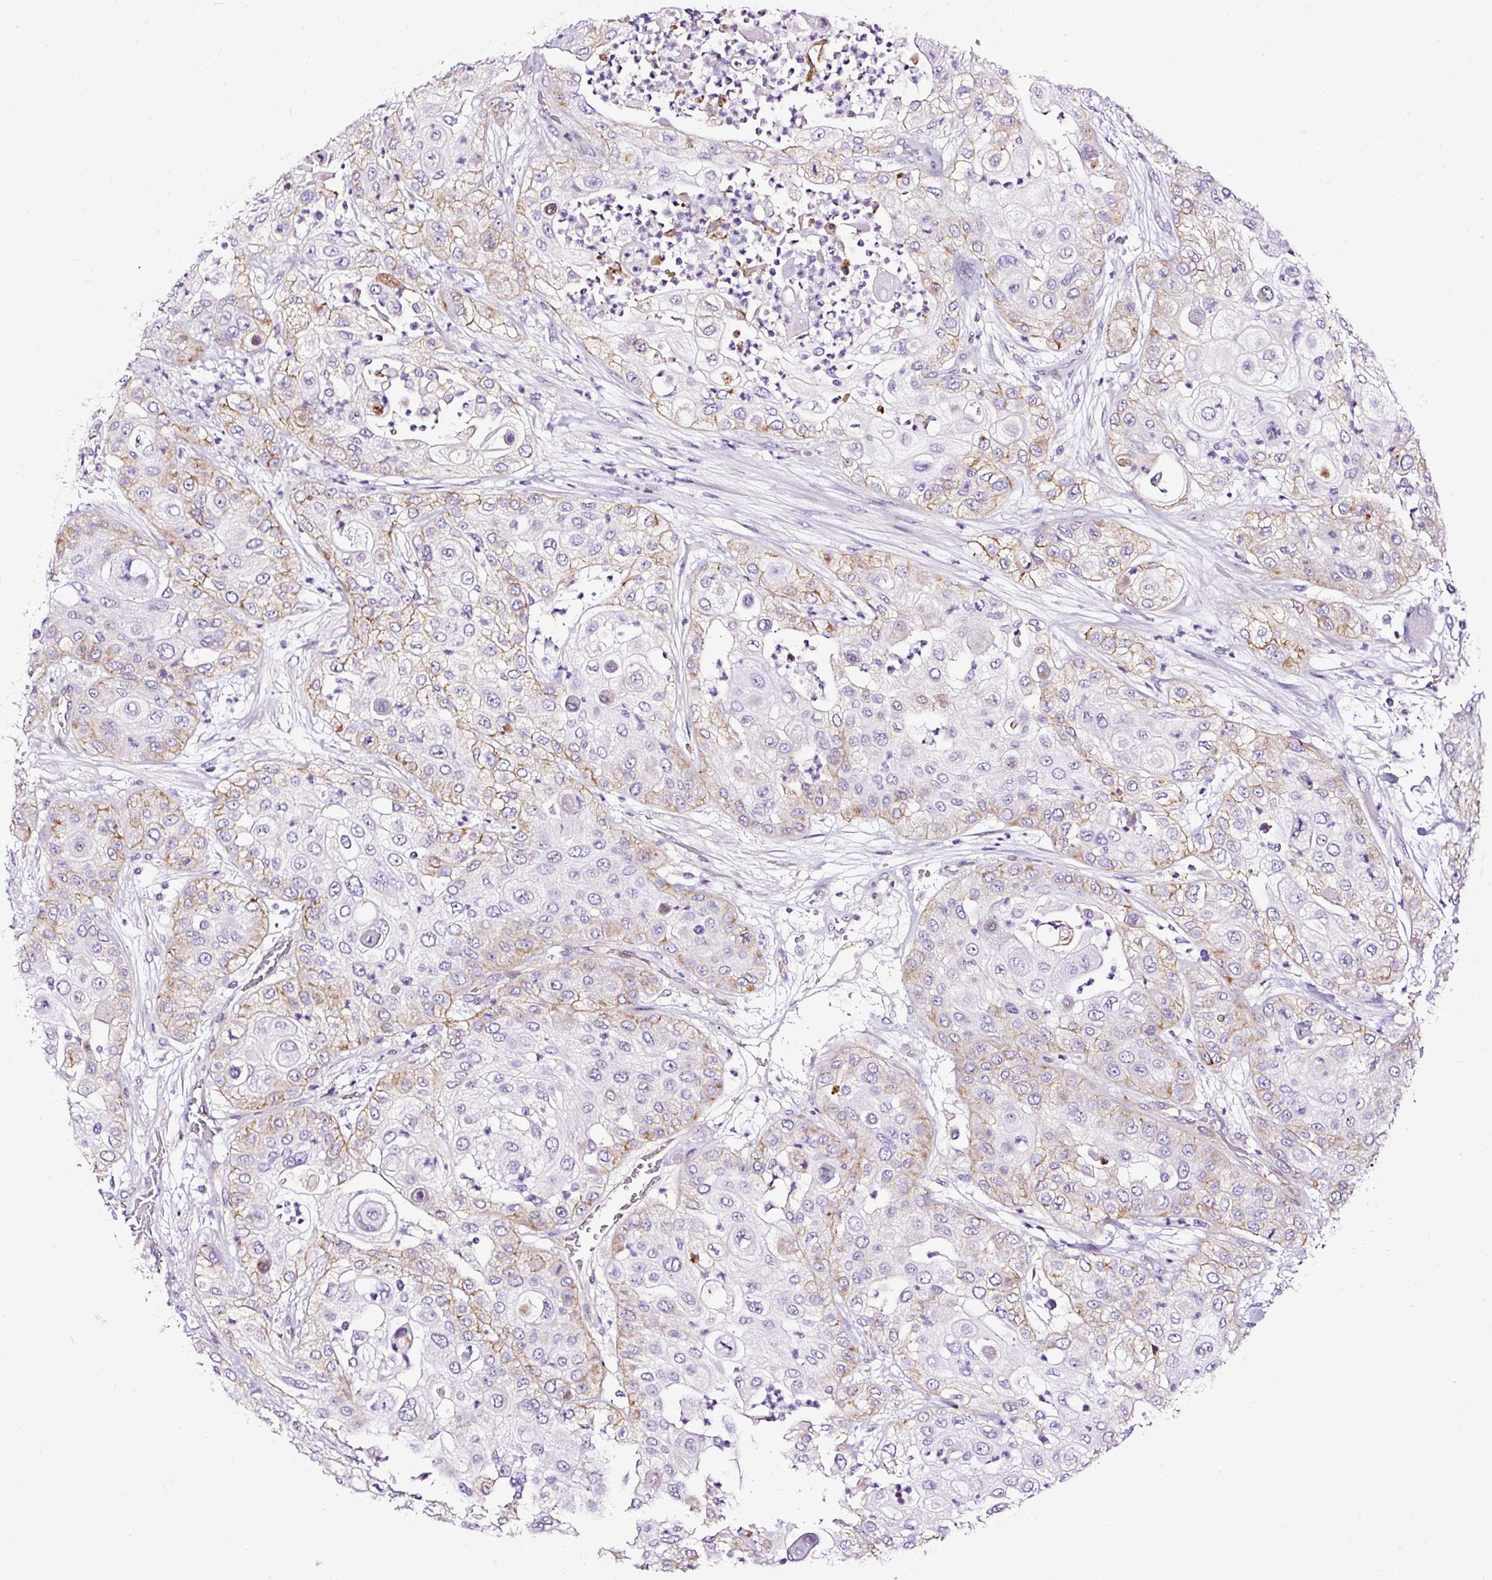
{"staining": {"intensity": "weak", "quantity": "25%-75%", "location": "cytoplasmic/membranous"}, "tissue": "urothelial cancer", "cell_type": "Tumor cells", "image_type": "cancer", "snomed": [{"axis": "morphology", "description": "Urothelial carcinoma, High grade"}, {"axis": "topography", "description": "Urinary bladder"}], "caption": "High-grade urothelial carcinoma stained with a brown dye shows weak cytoplasmic/membranous positive positivity in approximately 25%-75% of tumor cells.", "gene": "SLC7A8", "patient": {"sex": "female", "age": 79}}